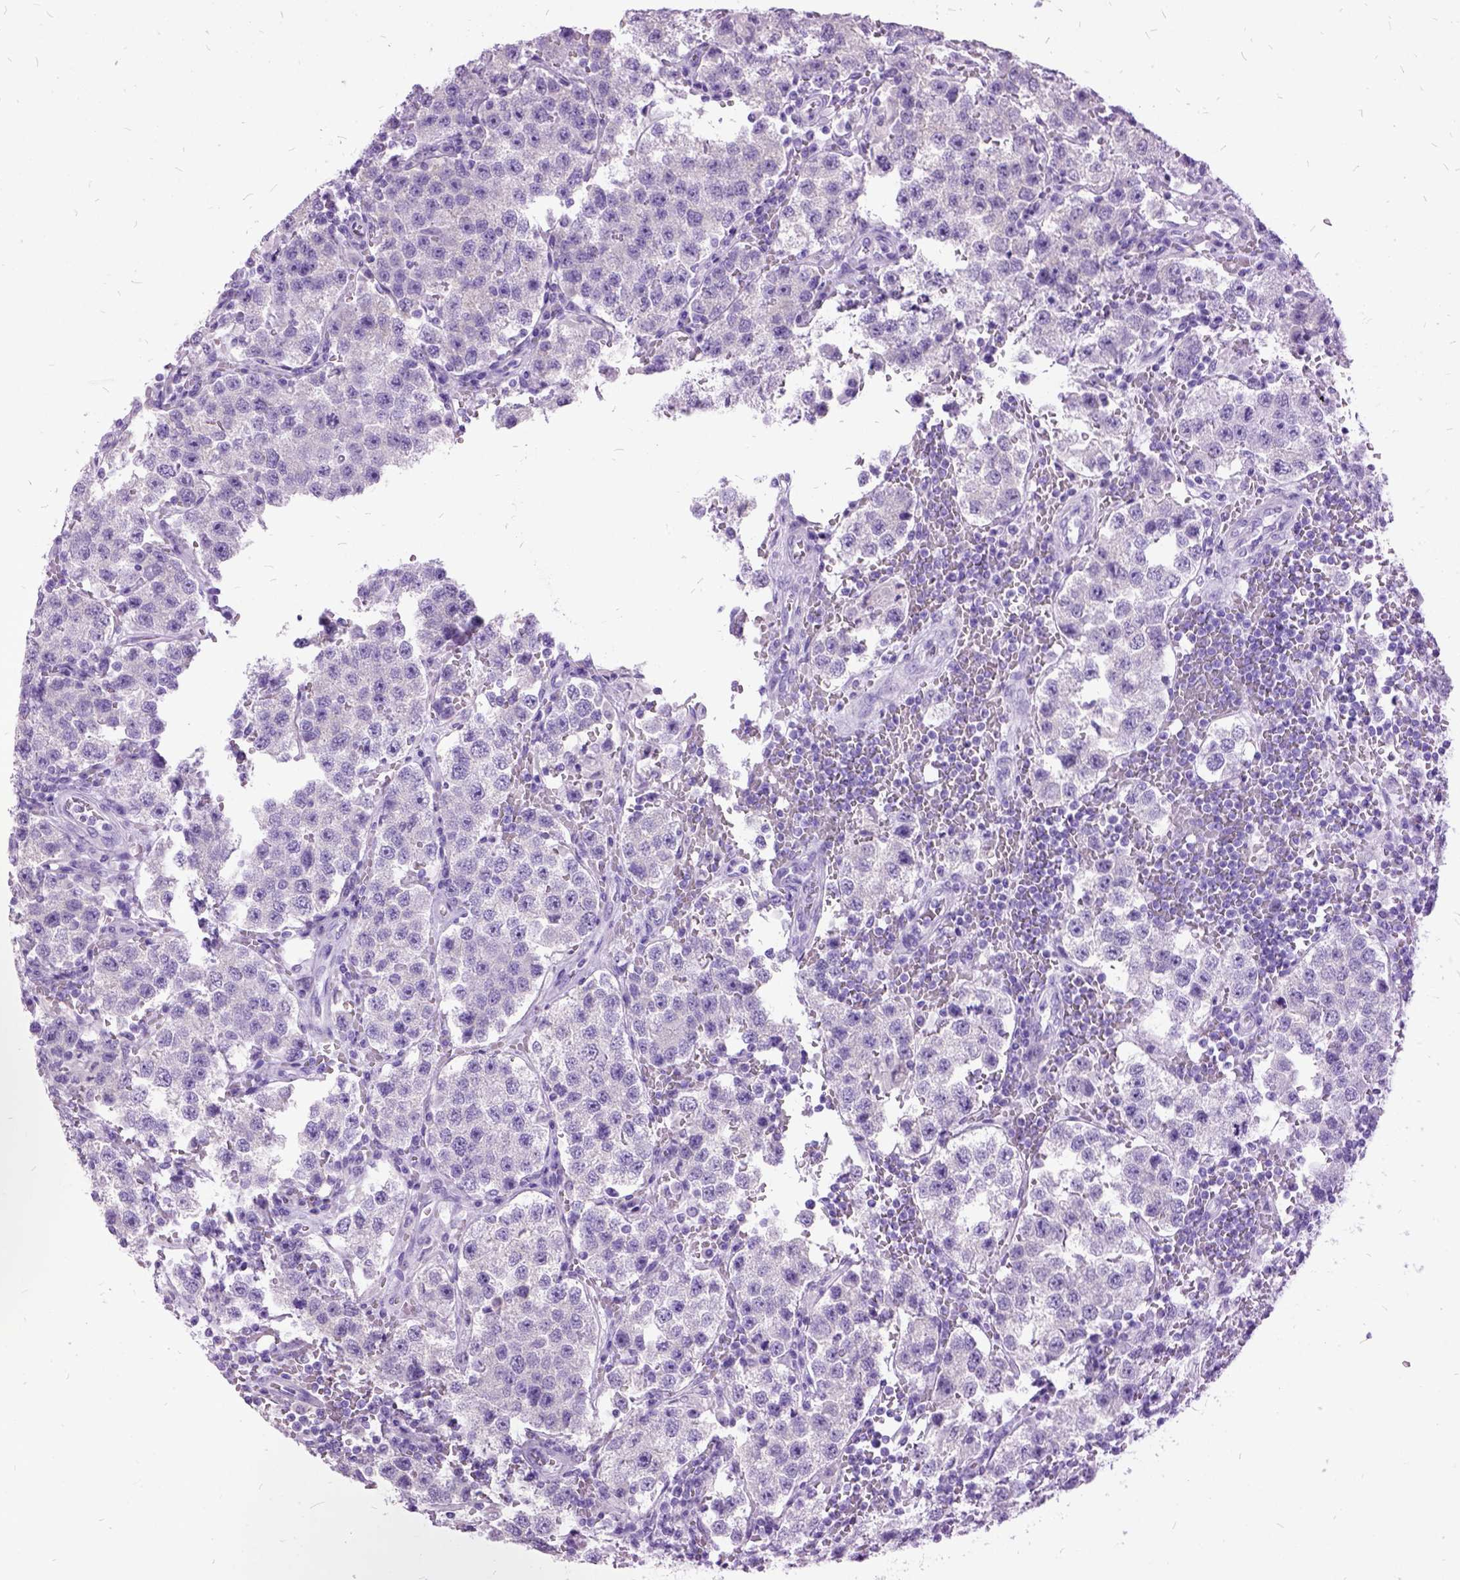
{"staining": {"intensity": "negative", "quantity": "none", "location": "none"}, "tissue": "testis cancer", "cell_type": "Tumor cells", "image_type": "cancer", "snomed": [{"axis": "morphology", "description": "Seminoma, NOS"}, {"axis": "topography", "description": "Testis"}], "caption": "There is no significant staining in tumor cells of testis cancer.", "gene": "MME", "patient": {"sex": "male", "age": 37}}